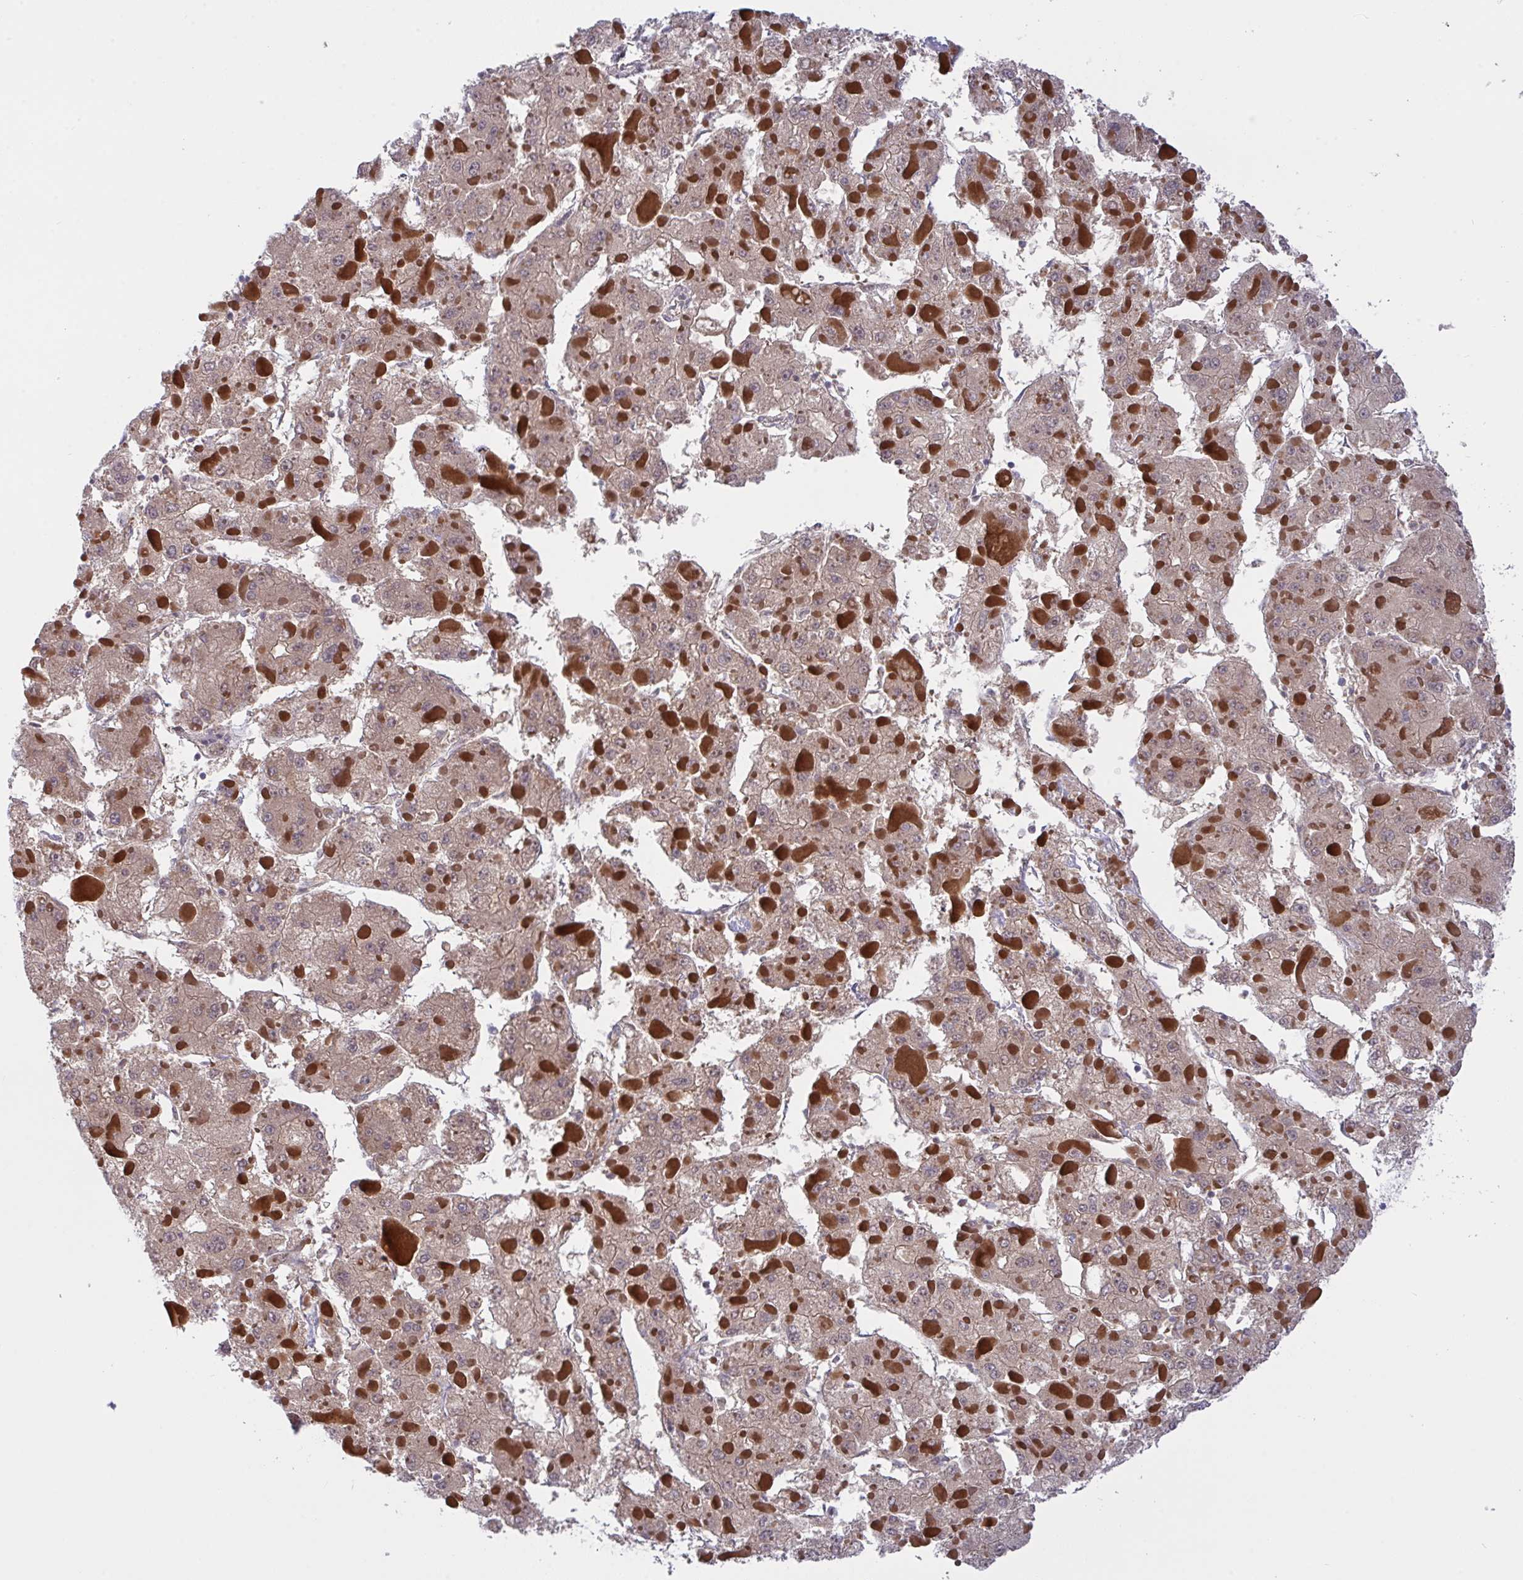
{"staining": {"intensity": "weak", "quantity": ">75%", "location": "cytoplasmic/membranous"}, "tissue": "liver cancer", "cell_type": "Tumor cells", "image_type": "cancer", "snomed": [{"axis": "morphology", "description": "Carcinoma, Hepatocellular, NOS"}, {"axis": "topography", "description": "Liver"}], "caption": "The immunohistochemical stain highlights weak cytoplasmic/membranous positivity in tumor cells of liver cancer tissue.", "gene": "L3HYPDH", "patient": {"sex": "female", "age": 73}}